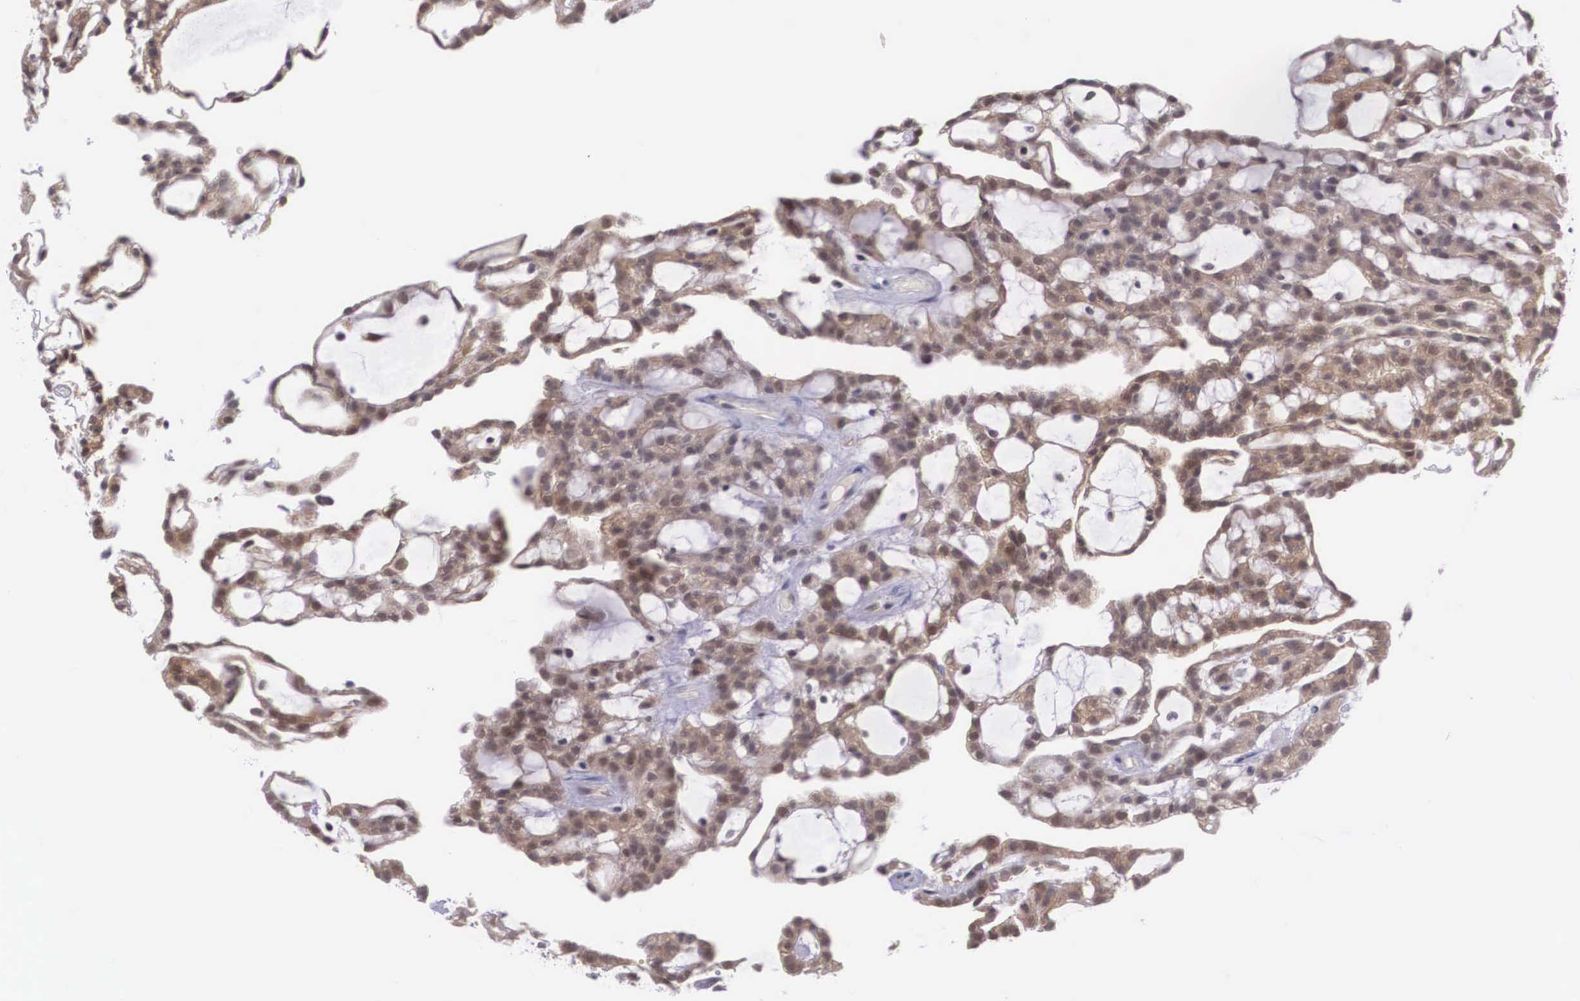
{"staining": {"intensity": "moderate", "quantity": ">75%", "location": "cytoplasmic/membranous,nuclear"}, "tissue": "renal cancer", "cell_type": "Tumor cells", "image_type": "cancer", "snomed": [{"axis": "morphology", "description": "Adenocarcinoma, NOS"}, {"axis": "topography", "description": "Kidney"}], "caption": "Renal cancer (adenocarcinoma) was stained to show a protein in brown. There is medium levels of moderate cytoplasmic/membranous and nuclear expression in approximately >75% of tumor cells.", "gene": "NINL", "patient": {"sex": "male", "age": 63}}